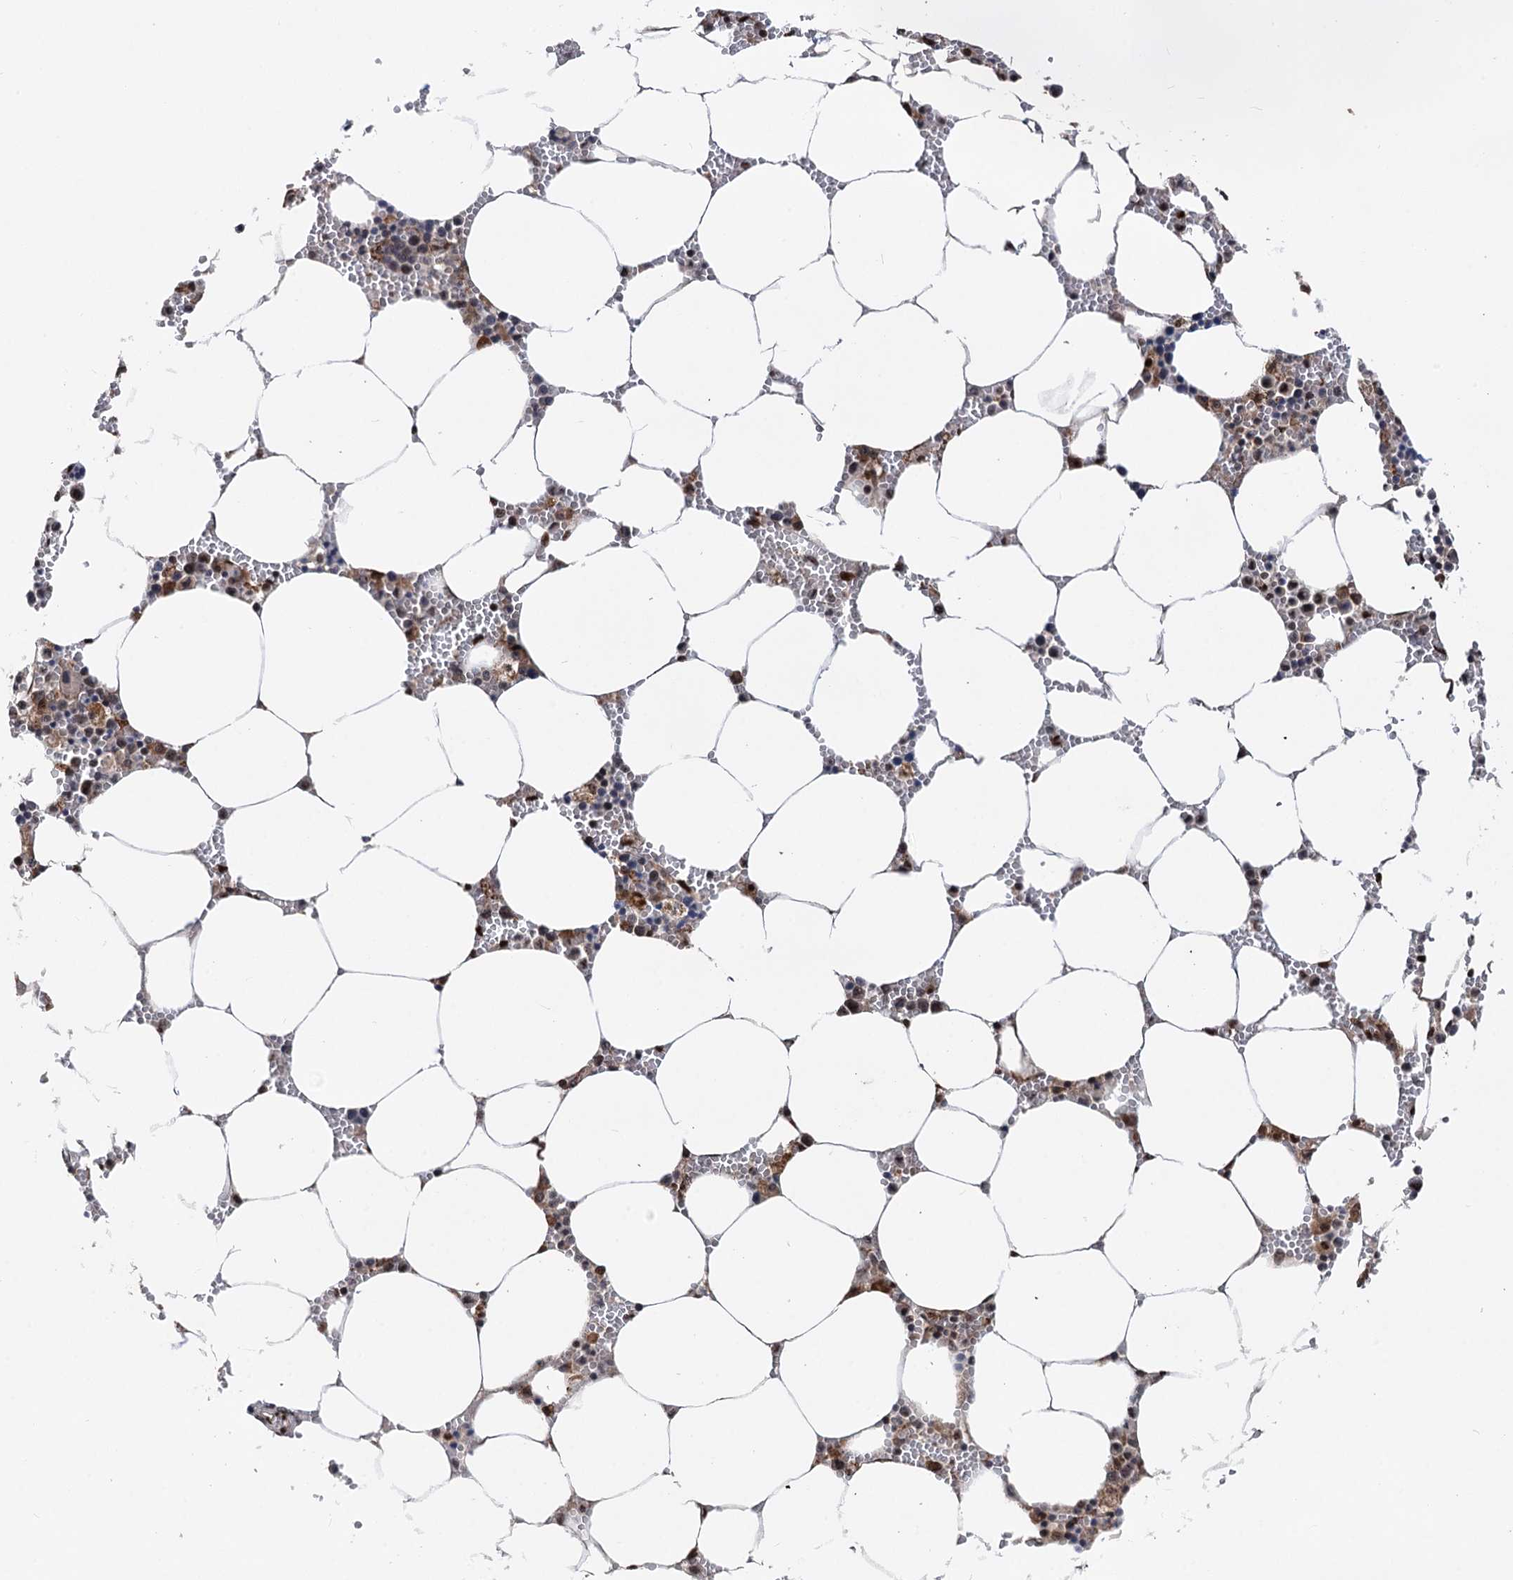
{"staining": {"intensity": "weak", "quantity": "25%-75%", "location": "cytoplasmic/membranous,nuclear"}, "tissue": "bone marrow", "cell_type": "Hematopoietic cells", "image_type": "normal", "snomed": [{"axis": "morphology", "description": "Normal tissue, NOS"}, {"axis": "topography", "description": "Bone marrow"}], "caption": "Weak cytoplasmic/membranous,nuclear staining is identified in approximately 25%-75% of hematopoietic cells in unremarkable bone marrow.", "gene": "MESD", "patient": {"sex": "male", "age": 70}}